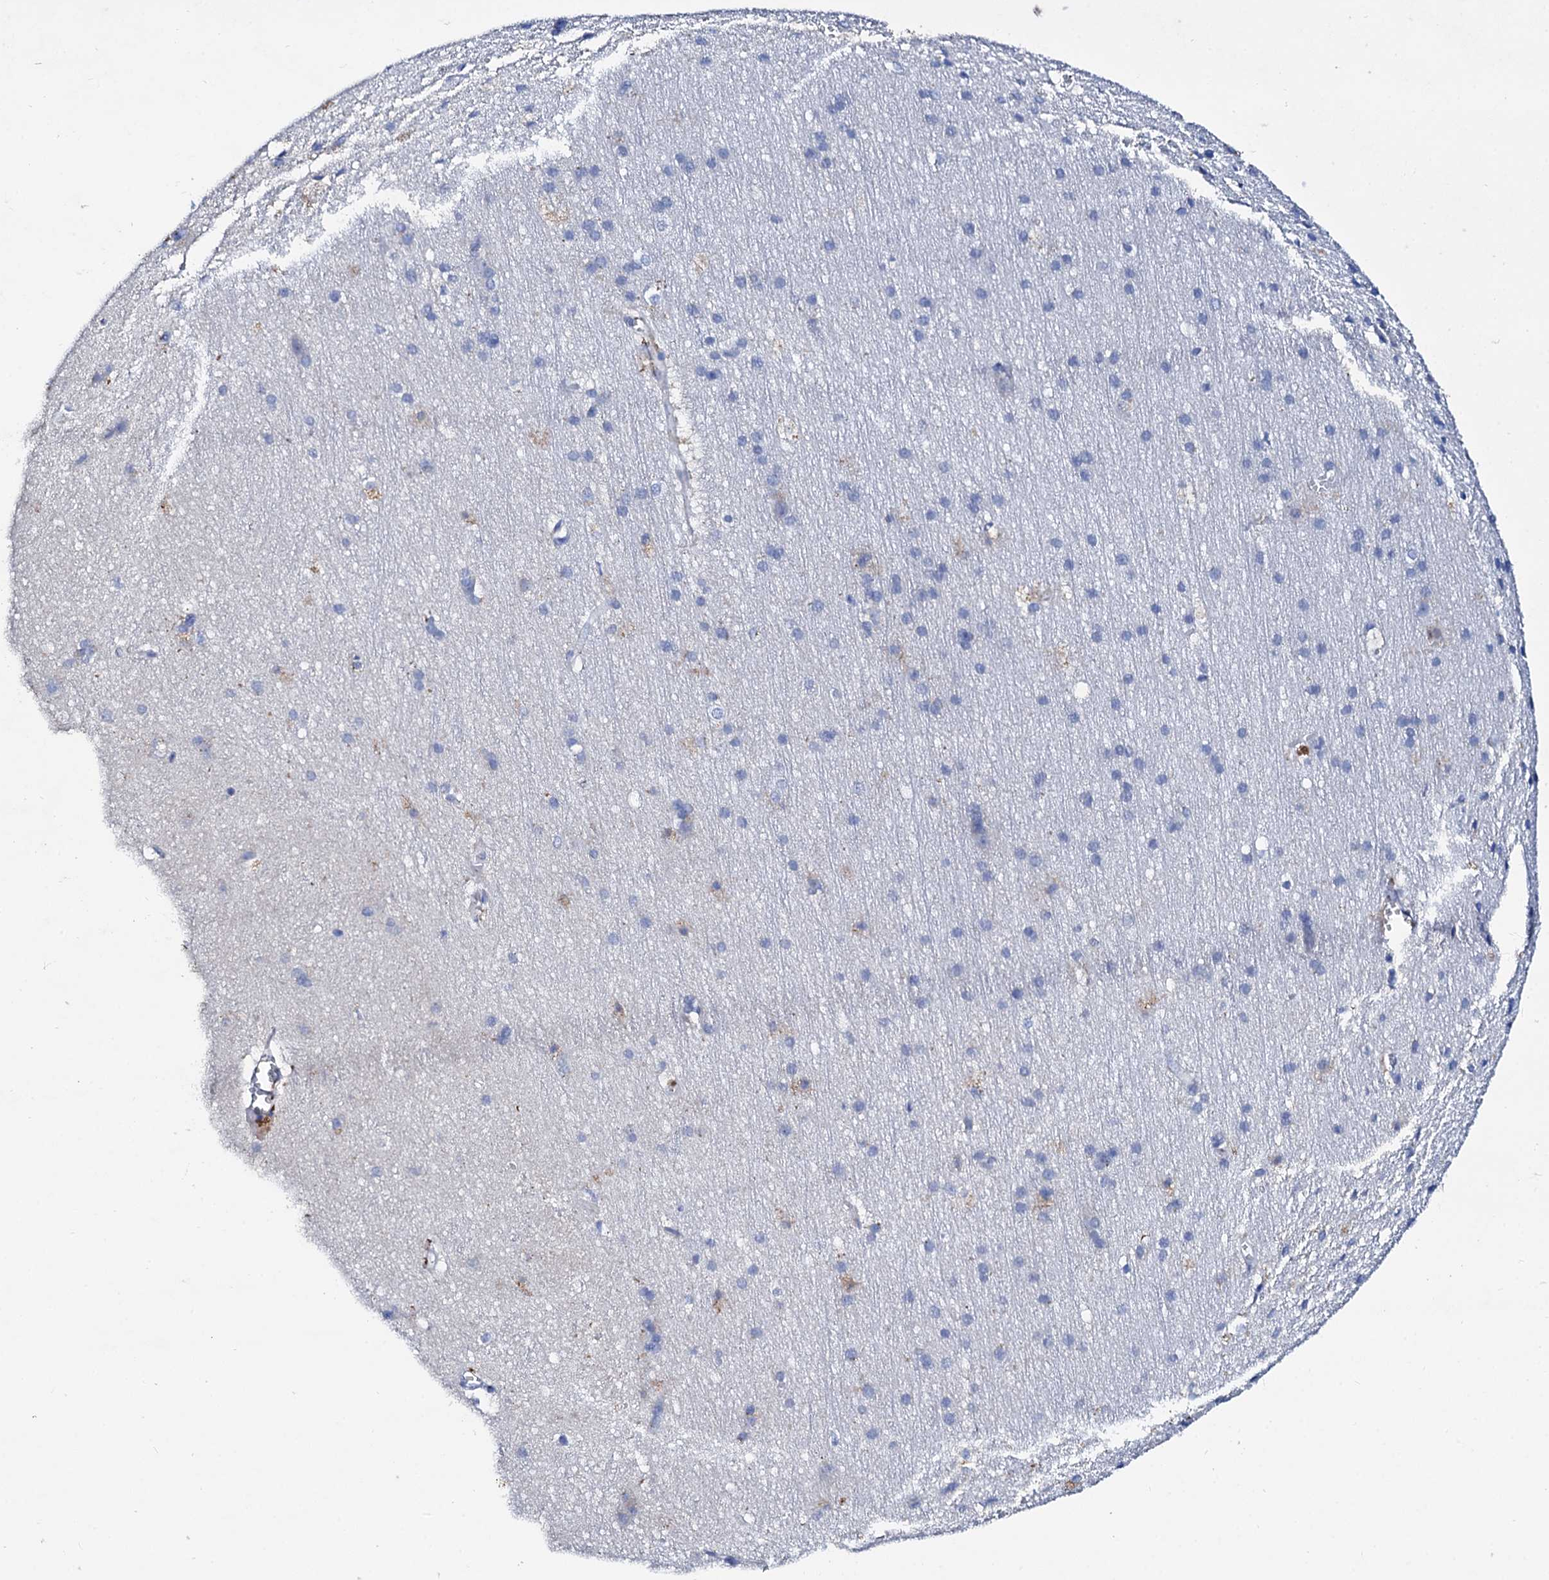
{"staining": {"intensity": "negative", "quantity": "none", "location": "none"}, "tissue": "cerebral cortex", "cell_type": "Endothelial cells", "image_type": "normal", "snomed": [{"axis": "morphology", "description": "Normal tissue, NOS"}, {"axis": "topography", "description": "Cerebral cortex"}], "caption": "High power microscopy micrograph of an immunohistochemistry (IHC) photomicrograph of unremarkable cerebral cortex, revealing no significant expression in endothelial cells.", "gene": "GLB1L3", "patient": {"sex": "male", "age": 54}}